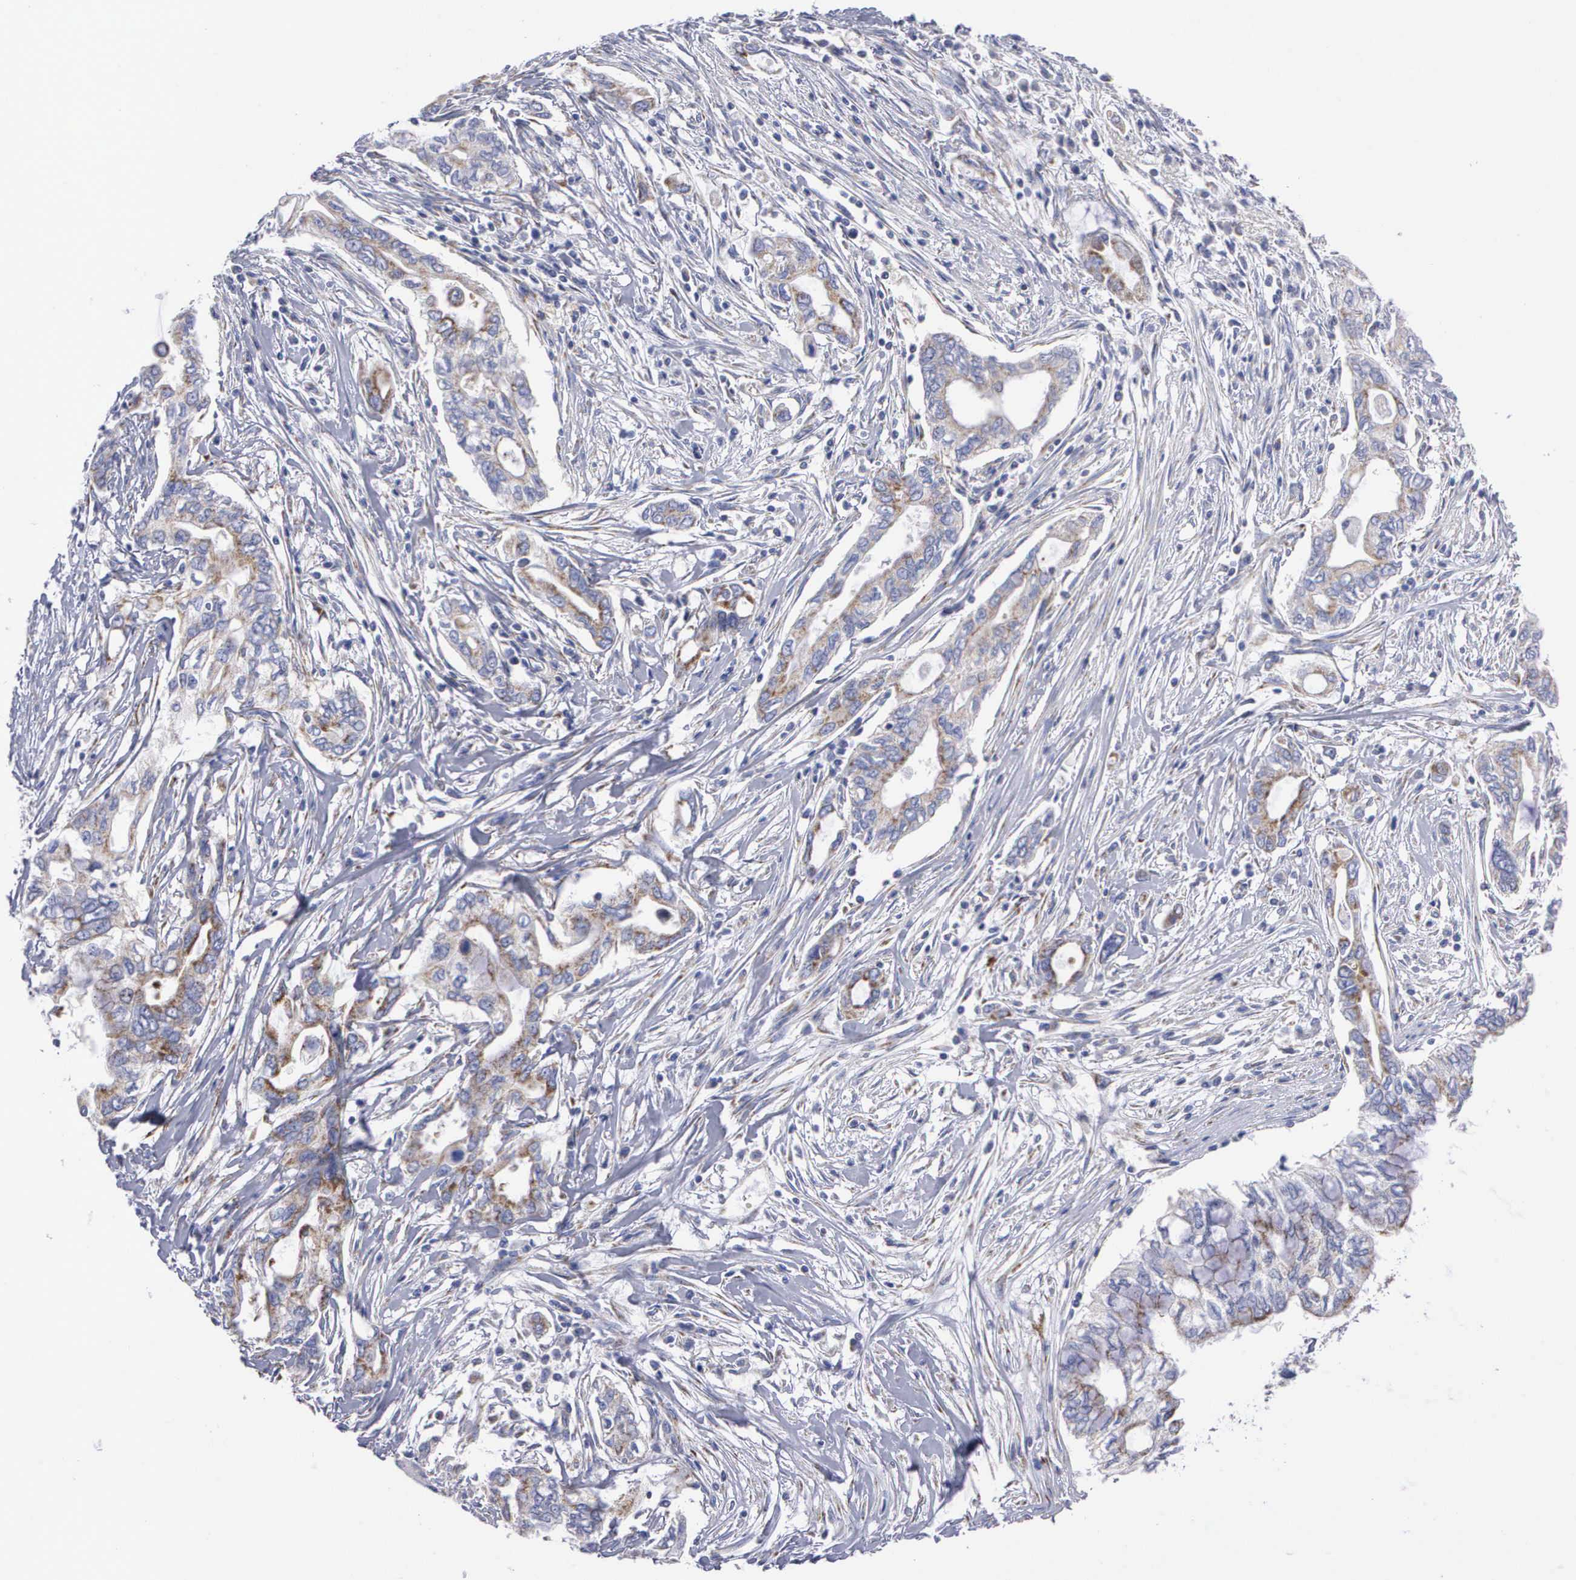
{"staining": {"intensity": "weak", "quantity": "25%-75%", "location": "cytoplasmic/membranous"}, "tissue": "pancreatic cancer", "cell_type": "Tumor cells", "image_type": "cancer", "snomed": [{"axis": "morphology", "description": "Adenocarcinoma, NOS"}, {"axis": "topography", "description": "Pancreas"}], "caption": "Brown immunohistochemical staining in pancreatic cancer demonstrates weak cytoplasmic/membranous expression in approximately 25%-75% of tumor cells. Using DAB (3,3'-diaminobenzidine) (brown) and hematoxylin (blue) stains, captured at high magnification using brightfield microscopy.", "gene": "APOOL", "patient": {"sex": "female", "age": 57}}